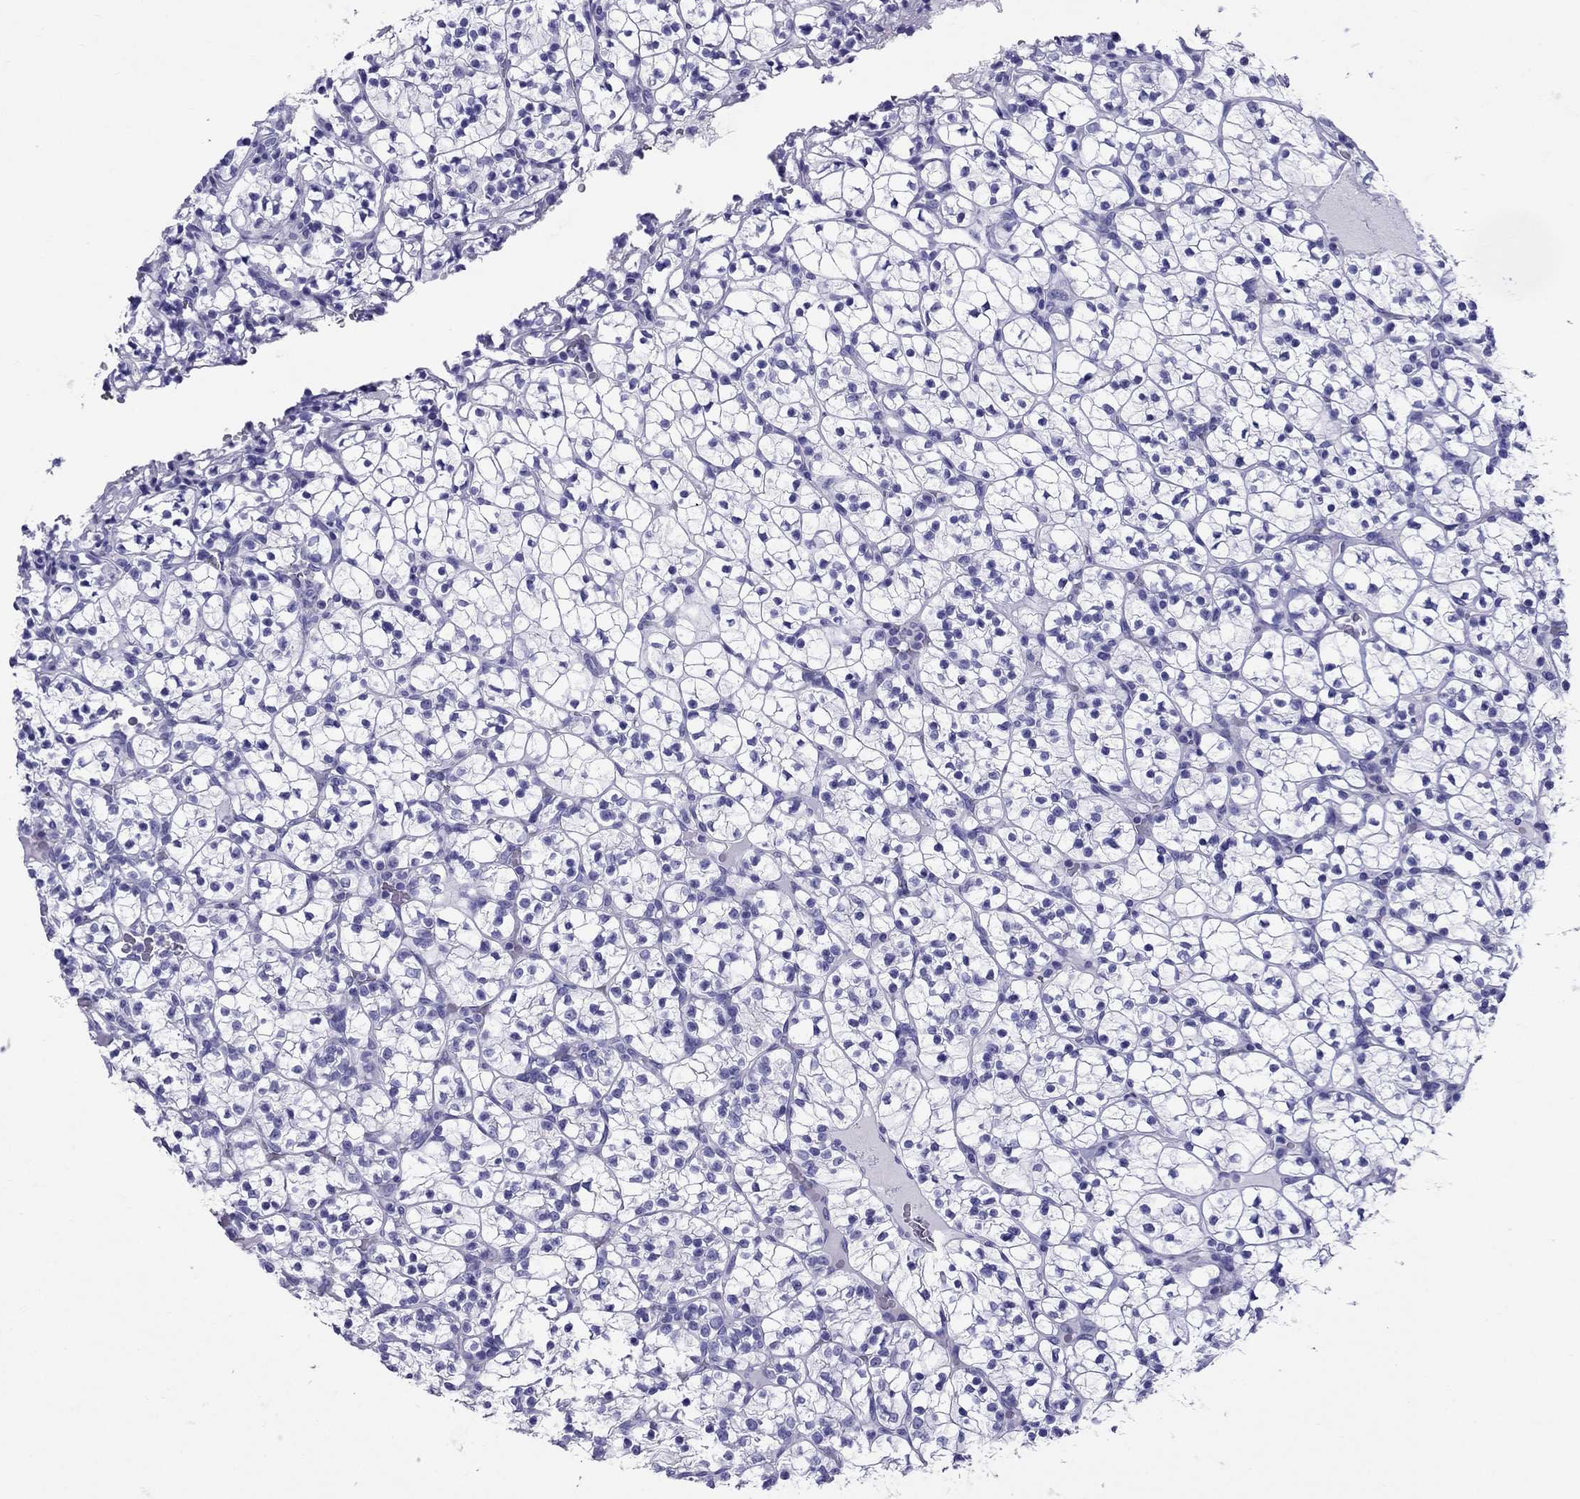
{"staining": {"intensity": "negative", "quantity": "none", "location": "none"}, "tissue": "renal cancer", "cell_type": "Tumor cells", "image_type": "cancer", "snomed": [{"axis": "morphology", "description": "Adenocarcinoma, NOS"}, {"axis": "topography", "description": "Kidney"}], "caption": "DAB (3,3'-diaminobenzidine) immunohistochemical staining of renal cancer (adenocarcinoma) displays no significant staining in tumor cells. (Stains: DAB immunohistochemistry with hematoxylin counter stain, Microscopy: brightfield microscopy at high magnification).", "gene": "AVPR1B", "patient": {"sex": "female", "age": 89}}